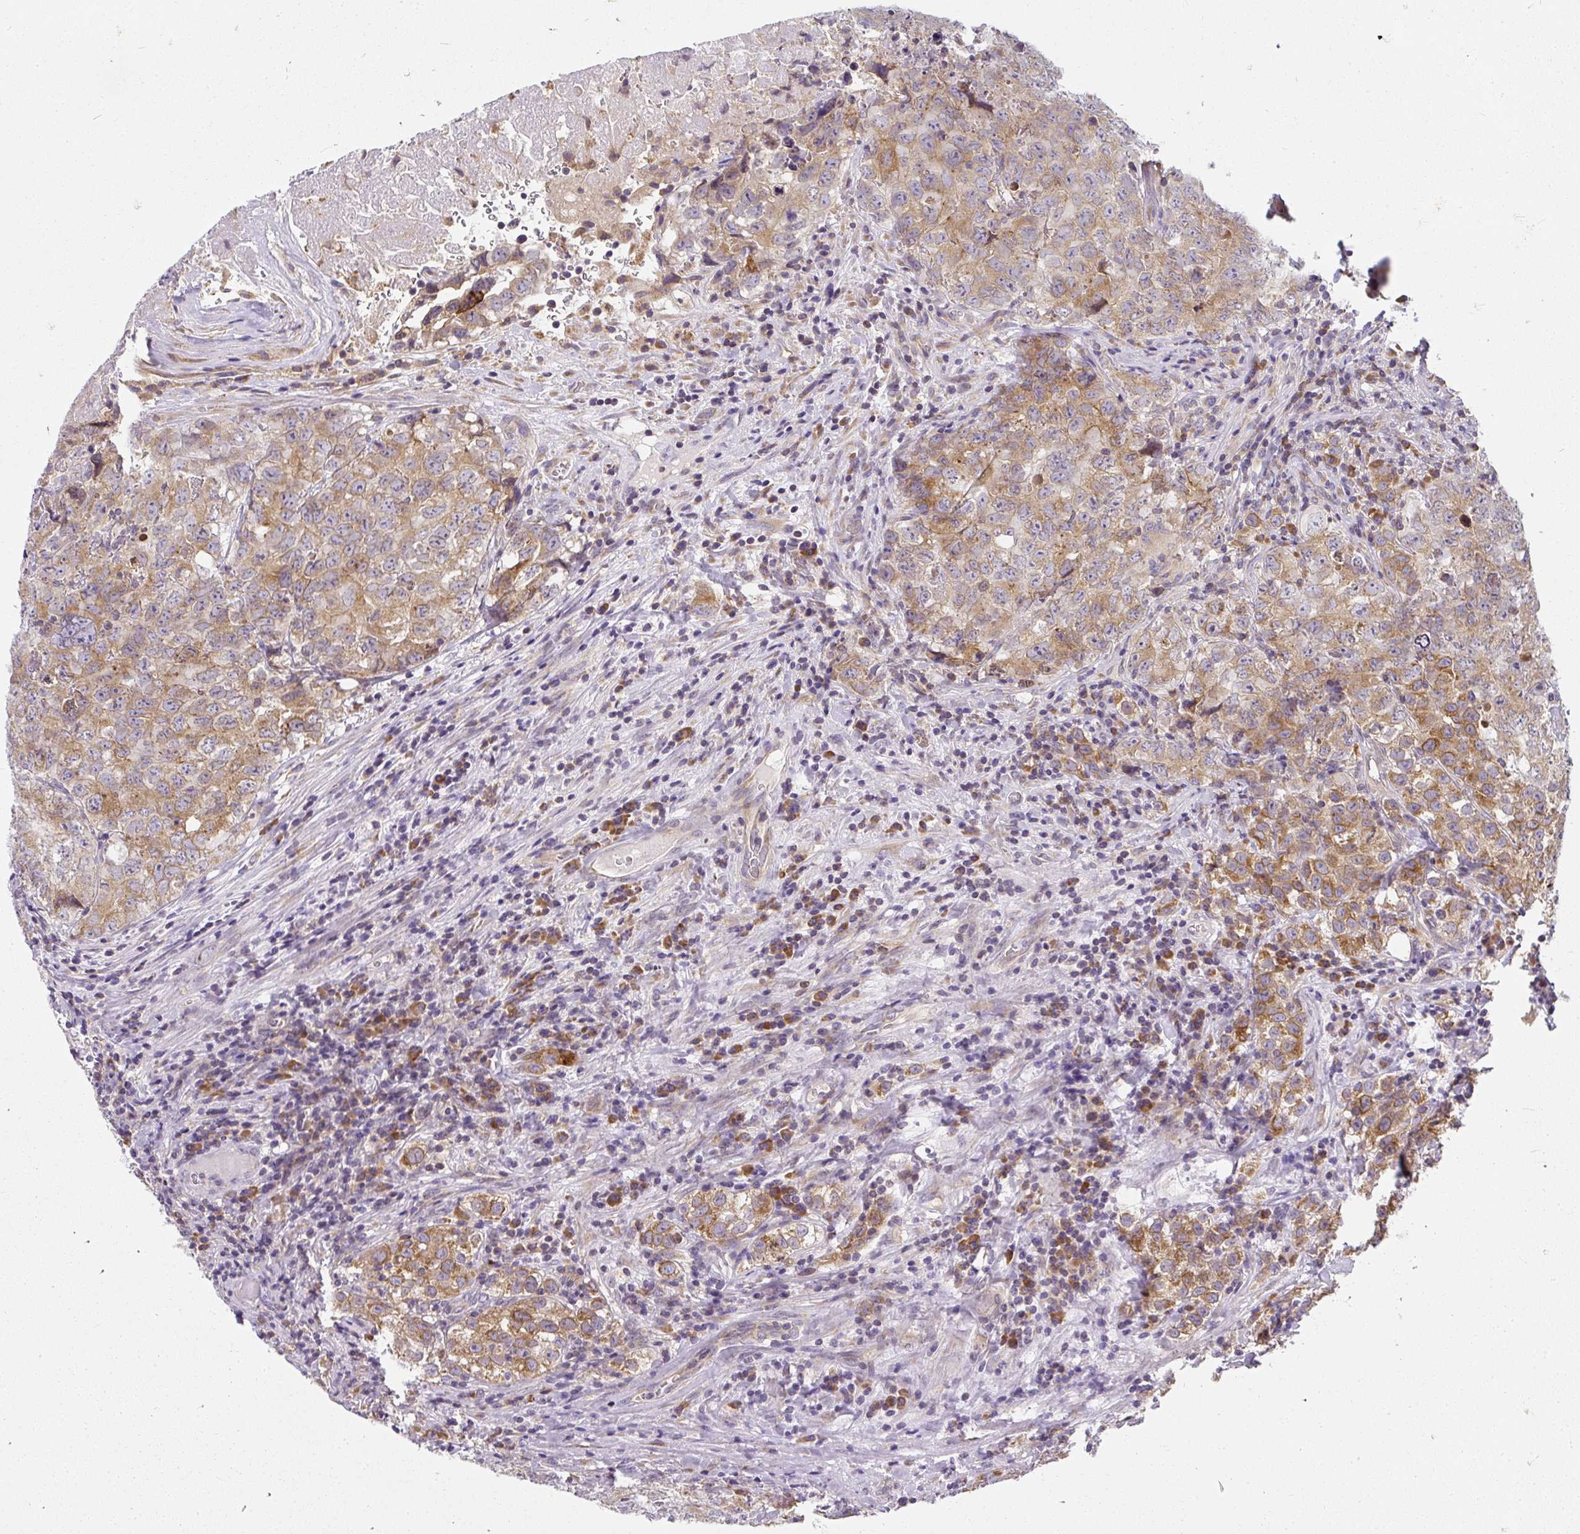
{"staining": {"intensity": "moderate", "quantity": "25%-75%", "location": "cytoplasmic/membranous"}, "tissue": "testis cancer", "cell_type": "Tumor cells", "image_type": "cancer", "snomed": [{"axis": "morphology", "description": "Seminoma, NOS"}, {"axis": "morphology", "description": "Carcinoma, Embryonal, NOS"}, {"axis": "topography", "description": "Testis"}], "caption": "The micrograph exhibits immunohistochemical staining of testis cancer. There is moderate cytoplasmic/membranous staining is identified in approximately 25%-75% of tumor cells.", "gene": "CYP20A1", "patient": {"sex": "male", "age": 43}}